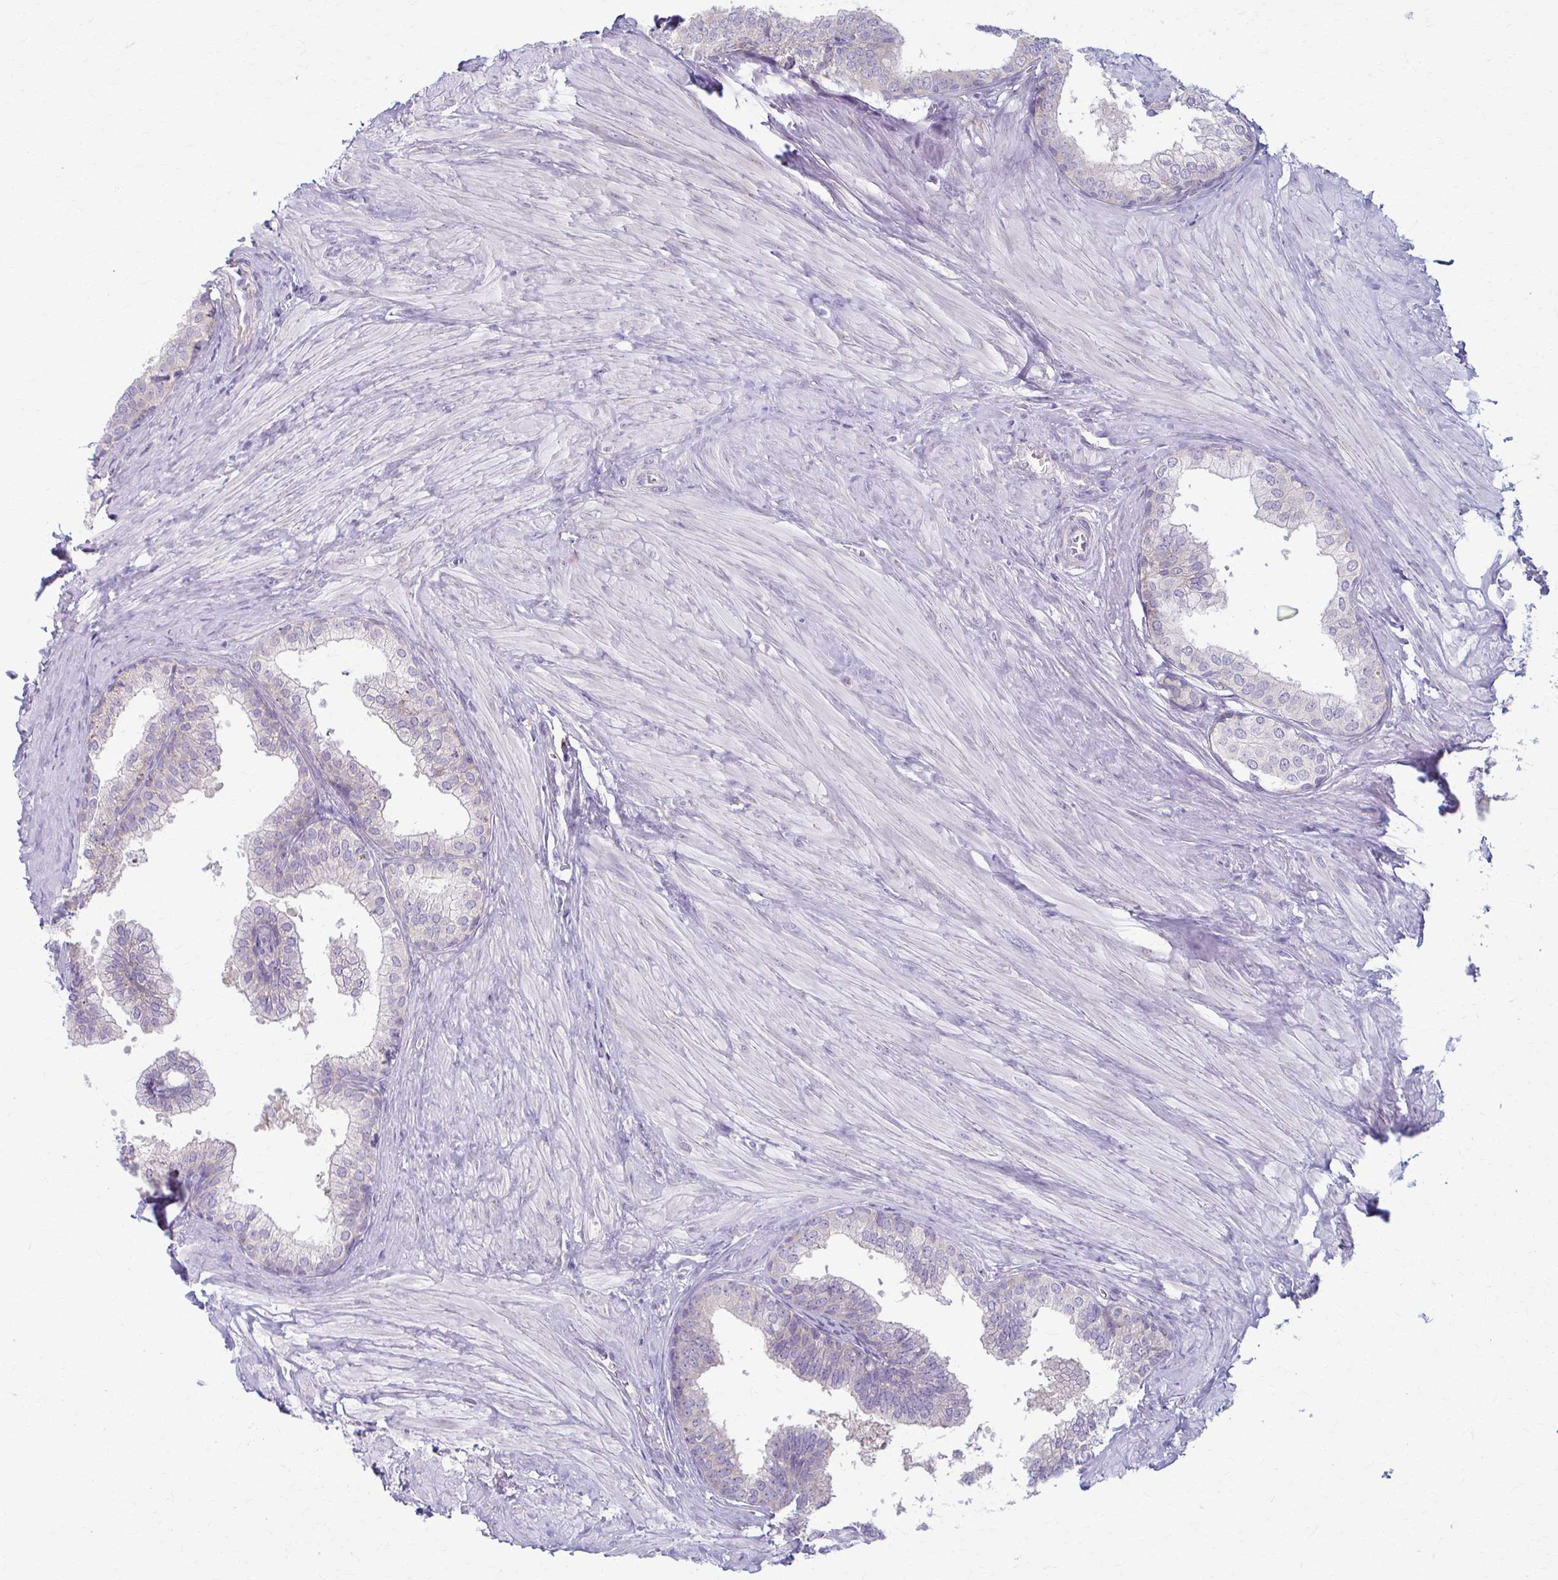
{"staining": {"intensity": "negative", "quantity": "none", "location": "none"}, "tissue": "prostate", "cell_type": "Glandular cells", "image_type": "normal", "snomed": [{"axis": "morphology", "description": "Normal tissue, NOS"}, {"axis": "topography", "description": "Prostate"}, {"axis": "topography", "description": "Peripheral nerve tissue"}], "caption": "The photomicrograph displays no significant staining in glandular cells of prostate. The staining is performed using DAB (3,3'-diaminobenzidine) brown chromogen with nuclei counter-stained in using hematoxylin.", "gene": "PRKRA", "patient": {"sex": "male", "age": 55}}